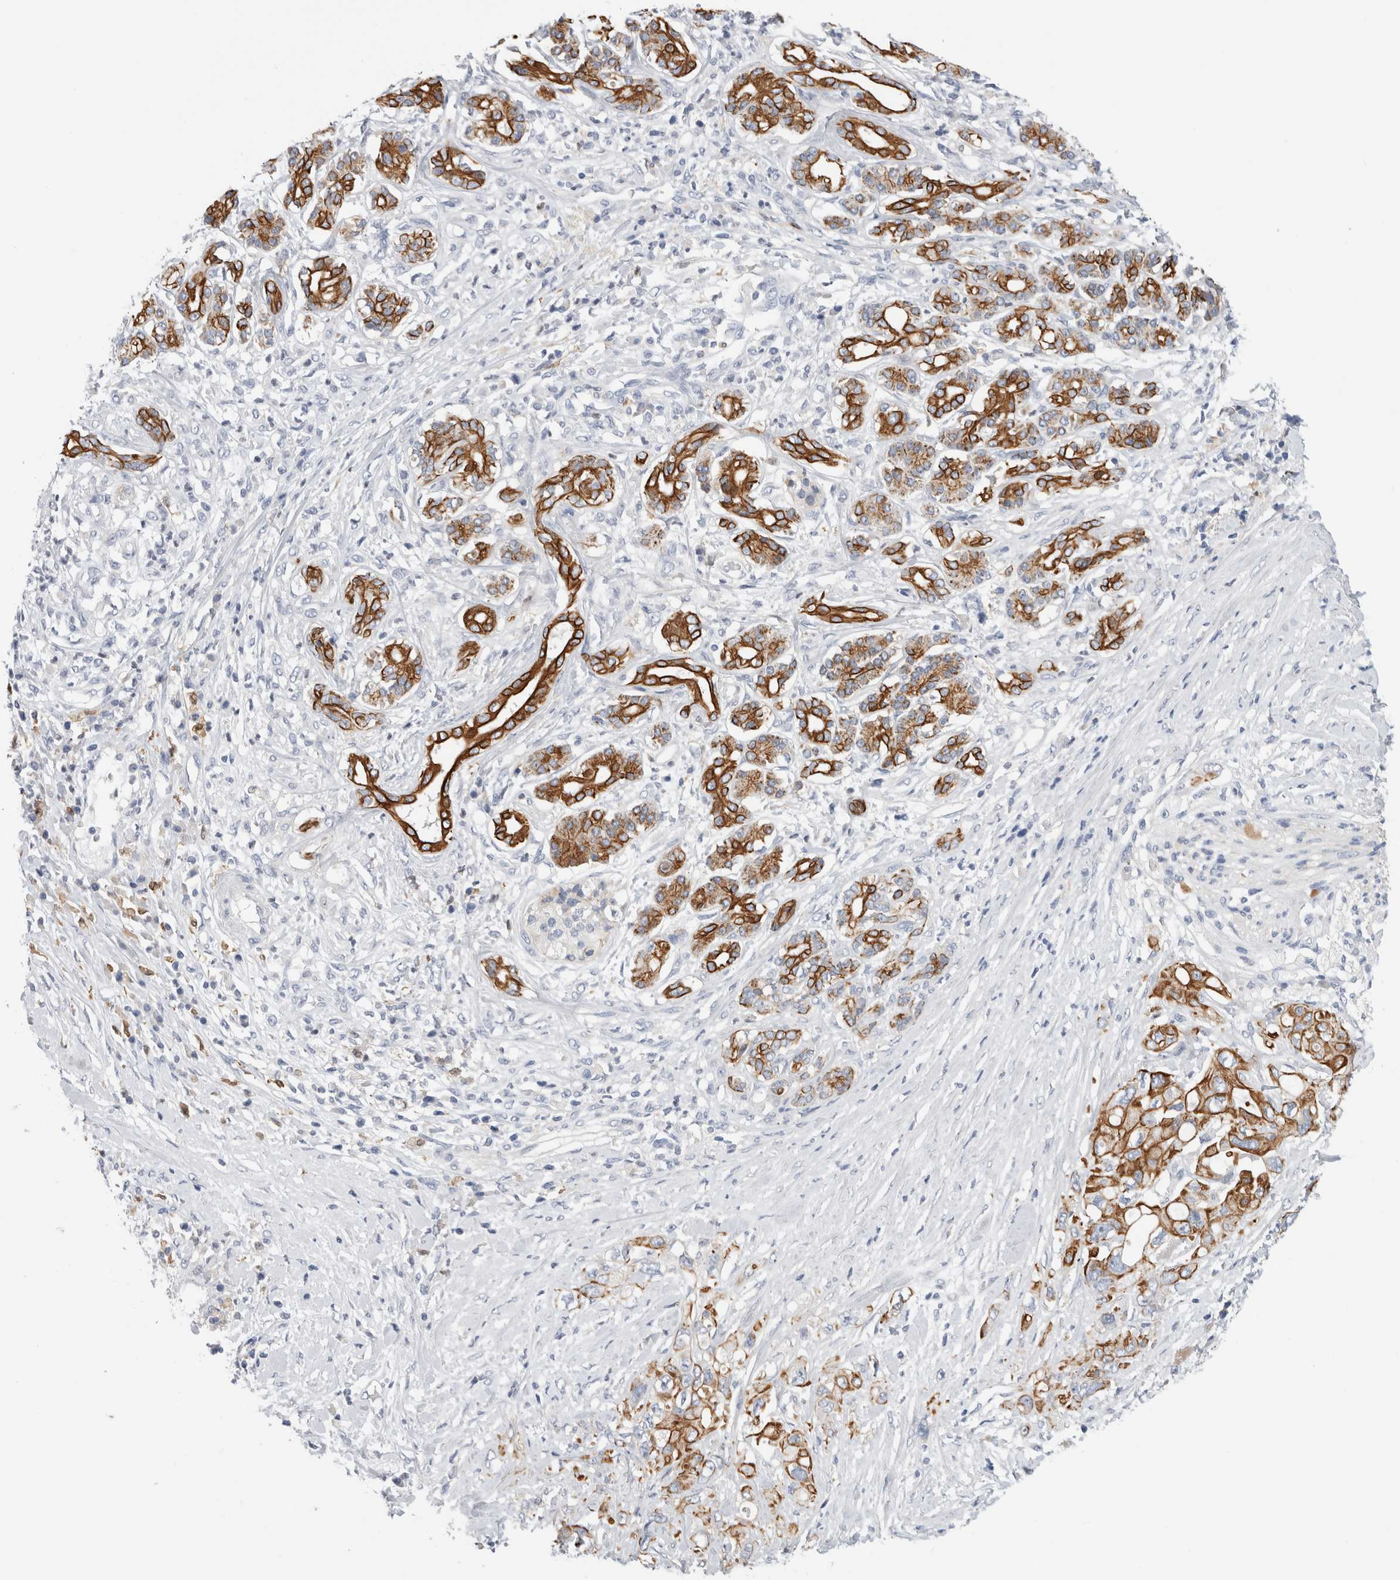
{"staining": {"intensity": "strong", "quantity": ">75%", "location": "cytoplasmic/membranous"}, "tissue": "pancreatic cancer", "cell_type": "Tumor cells", "image_type": "cancer", "snomed": [{"axis": "morphology", "description": "Adenocarcinoma, NOS"}, {"axis": "topography", "description": "Pancreas"}], "caption": "Pancreatic cancer was stained to show a protein in brown. There is high levels of strong cytoplasmic/membranous staining in approximately >75% of tumor cells.", "gene": "SLC20A2", "patient": {"sex": "female", "age": 56}}